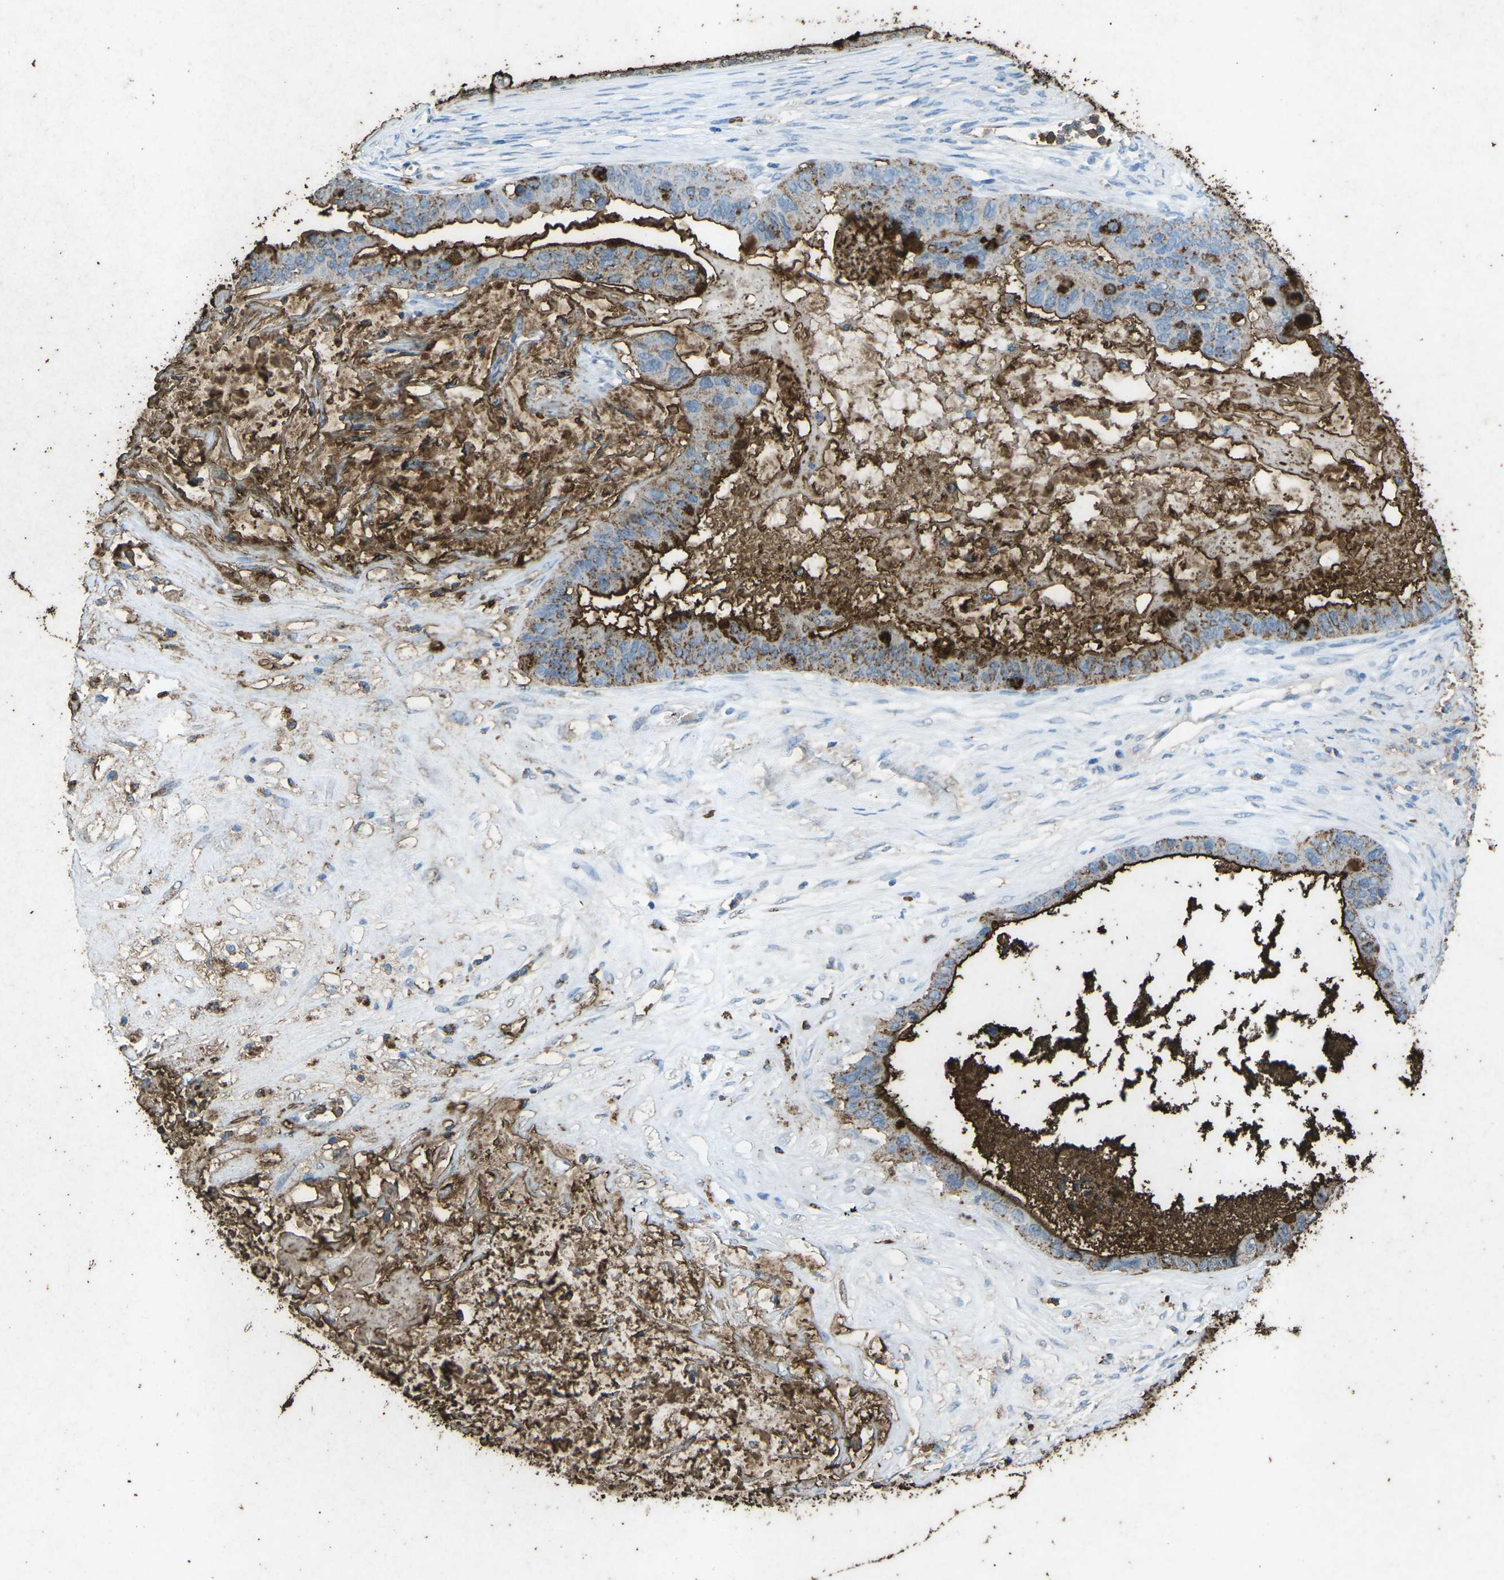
{"staining": {"intensity": "strong", "quantity": ">75%", "location": "cytoplasmic/membranous"}, "tissue": "ovarian cancer", "cell_type": "Tumor cells", "image_type": "cancer", "snomed": [{"axis": "morphology", "description": "Cystadenocarcinoma, mucinous, NOS"}, {"axis": "topography", "description": "Ovary"}], "caption": "This micrograph reveals IHC staining of mucinous cystadenocarcinoma (ovarian), with high strong cytoplasmic/membranous expression in approximately >75% of tumor cells.", "gene": "CTAGE1", "patient": {"sex": "female", "age": 80}}